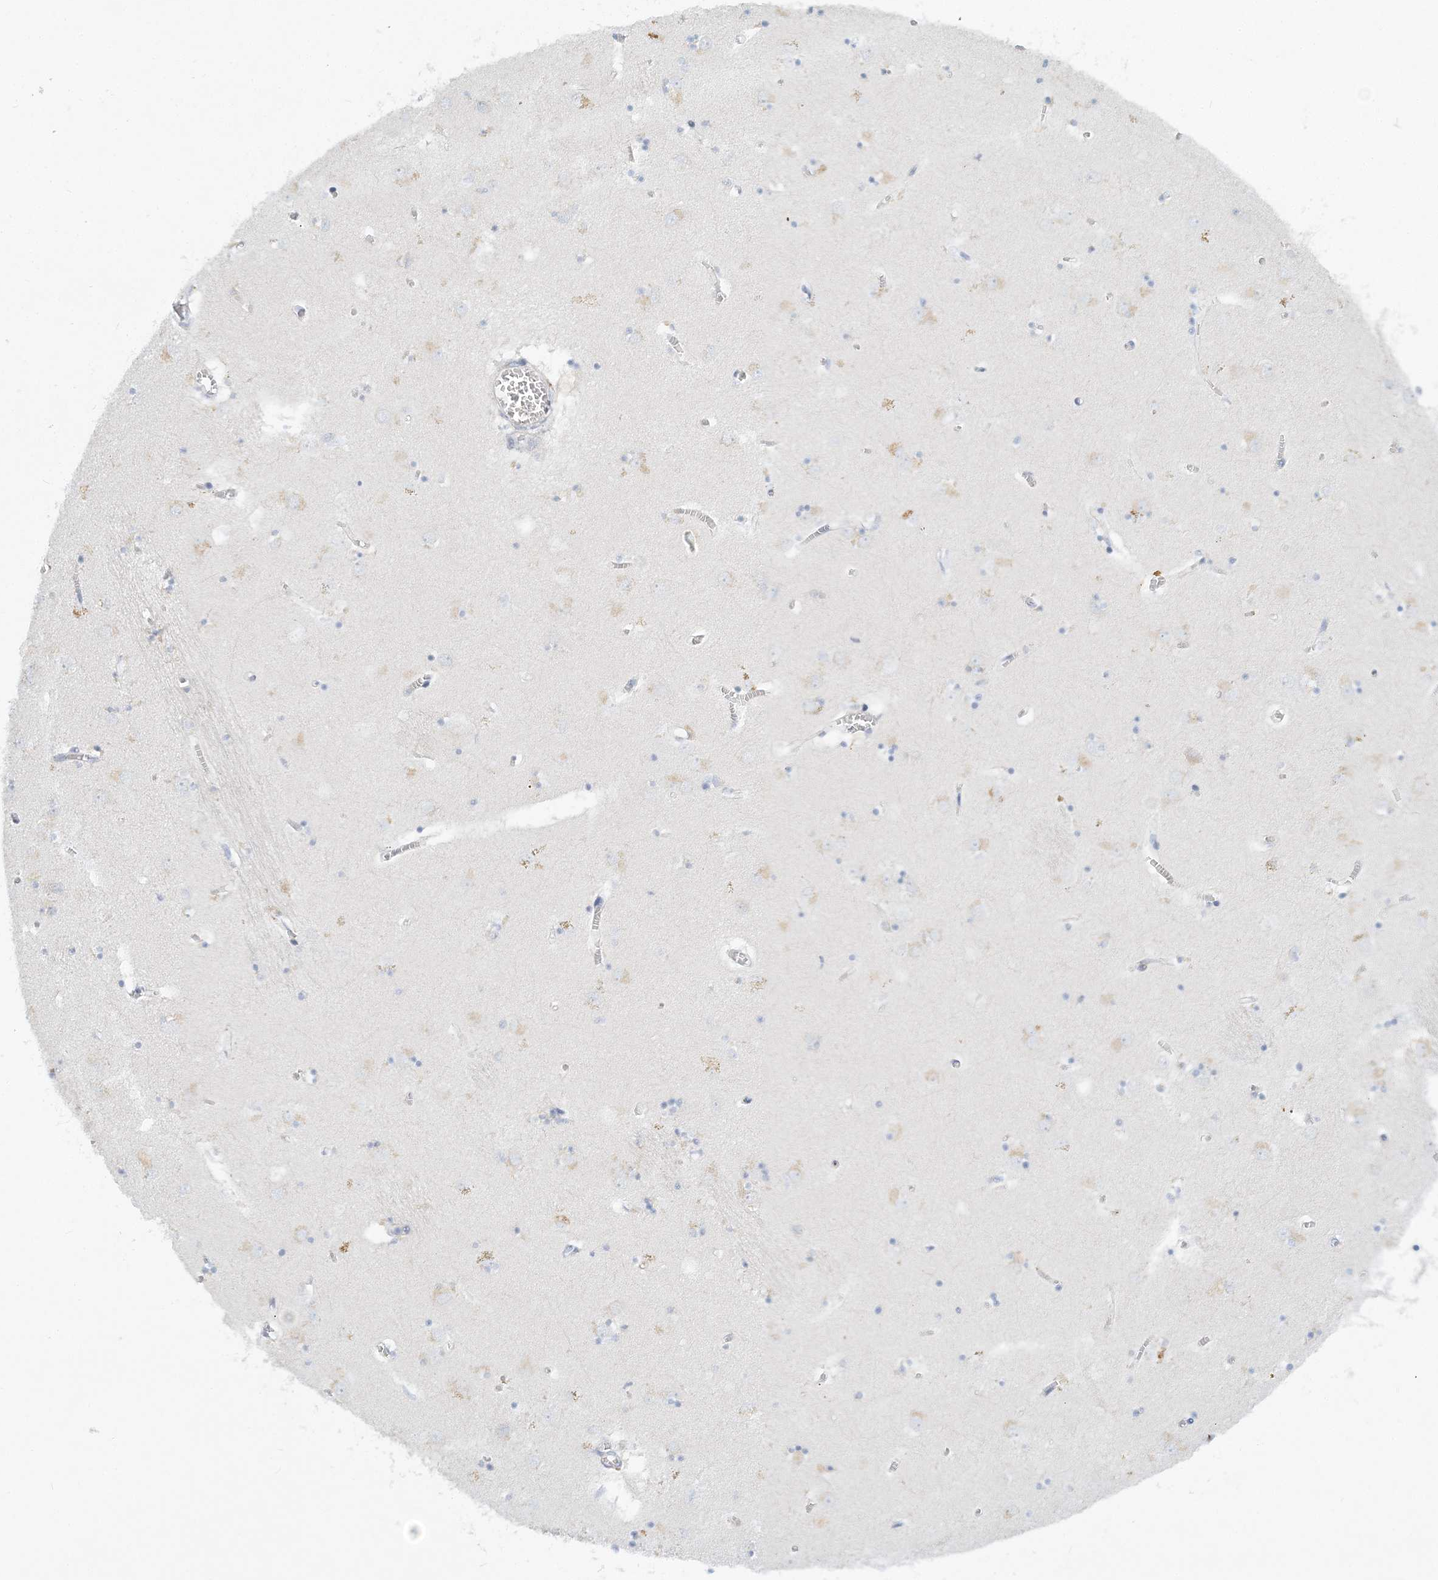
{"staining": {"intensity": "negative", "quantity": "none", "location": "none"}, "tissue": "caudate", "cell_type": "Glial cells", "image_type": "normal", "snomed": [{"axis": "morphology", "description": "Normal tissue, NOS"}, {"axis": "topography", "description": "Lateral ventricle wall"}], "caption": "Glial cells show no significant positivity in benign caudate.", "gene": "NAA11", "patient": {"sex": "male", "age": 70}}